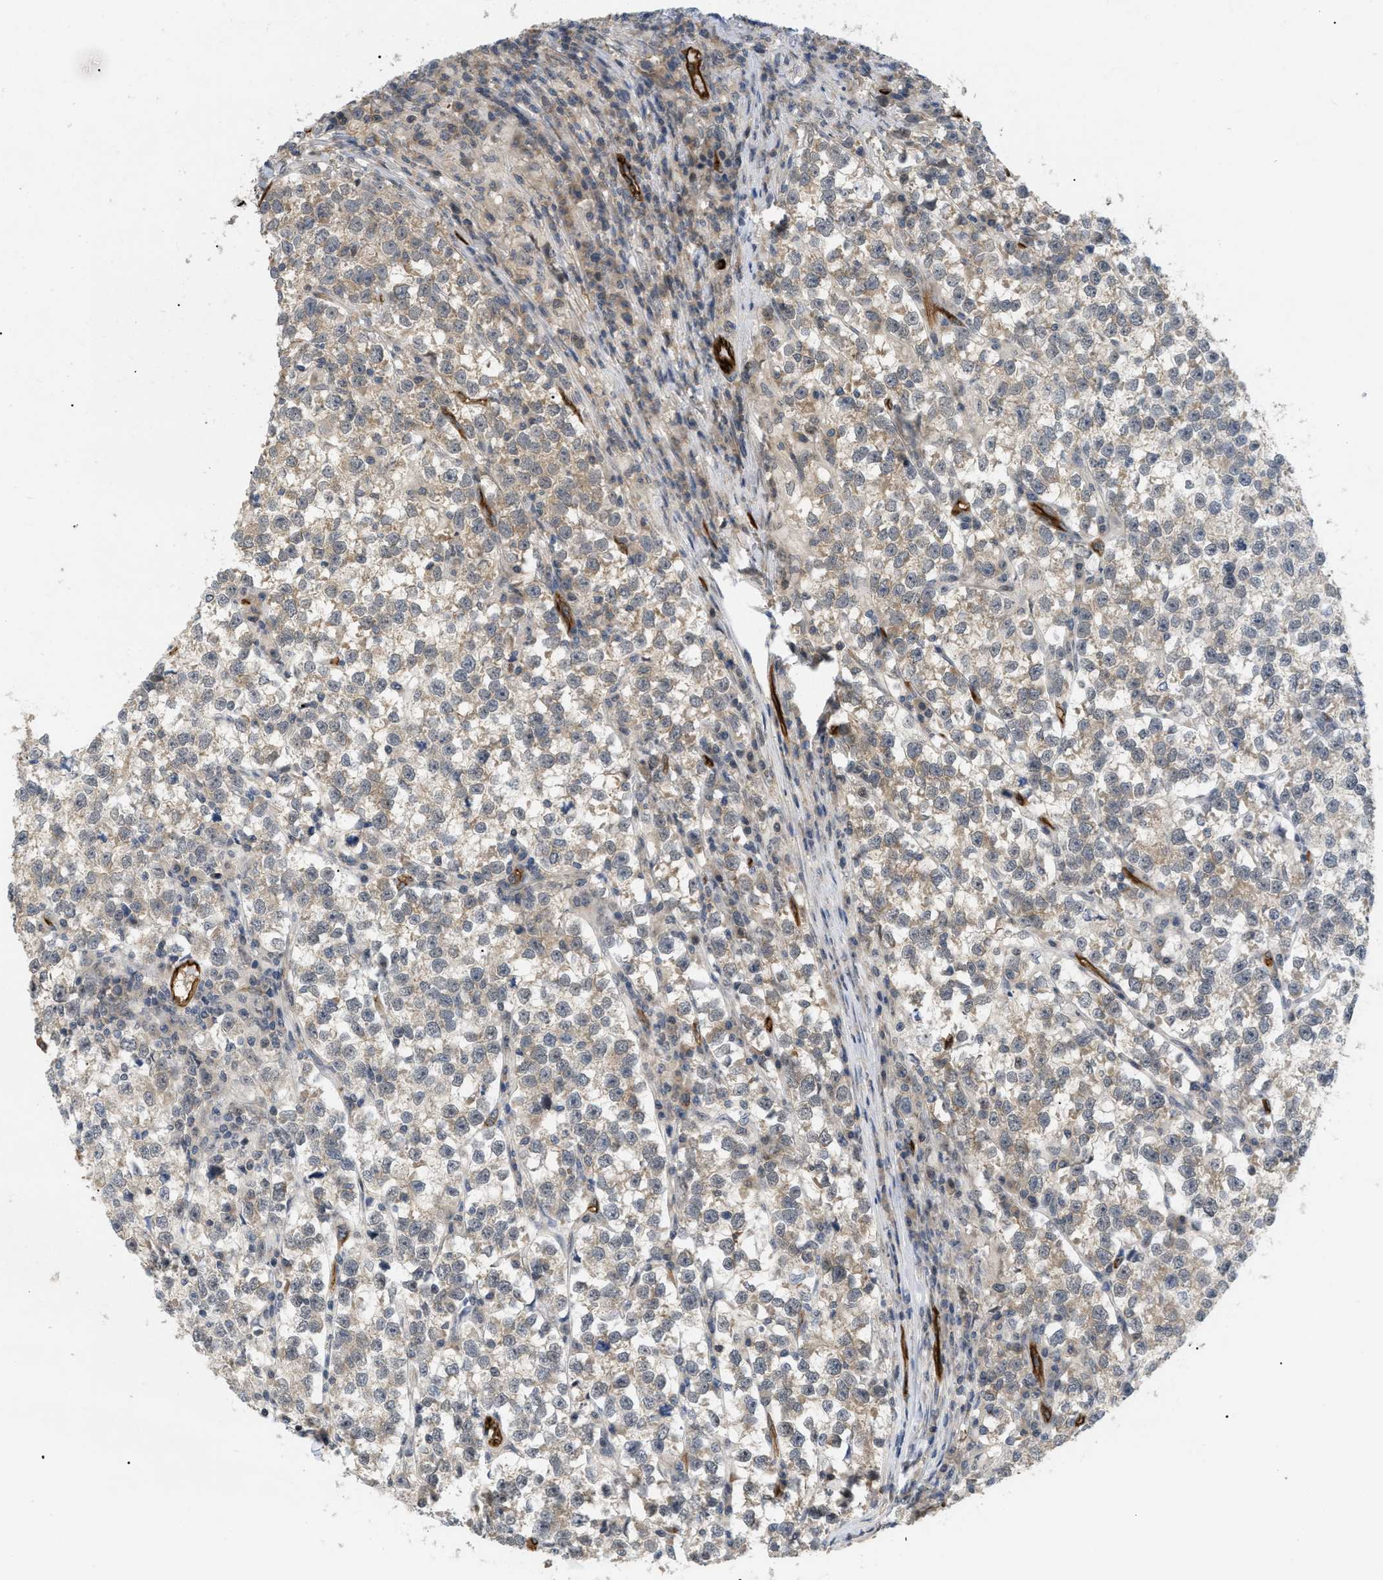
{"staining": {"intensity": "weak", "quantity": ">75%", "location": "cytoplasmic/membranous"}, "tissue": "testis cancer", "cell_type": "Tumor cells", "image_type": "cancer", "snomed": [{"axis": "morphology", "description": "Normal tissue, NOS"}, {"axis": "morphology", "description": "Seminoma, NOS"}, {"axis": "topography", "description": "Testis"}], "caption": "This is an image of immunohistochemistry (IHC) staining of seminoma (testis), which shows weak expression in the cytoplasmic/membranous of tumor cells.", "gene": "PALMD", "patient": {"sex": "male", "age": 43}}